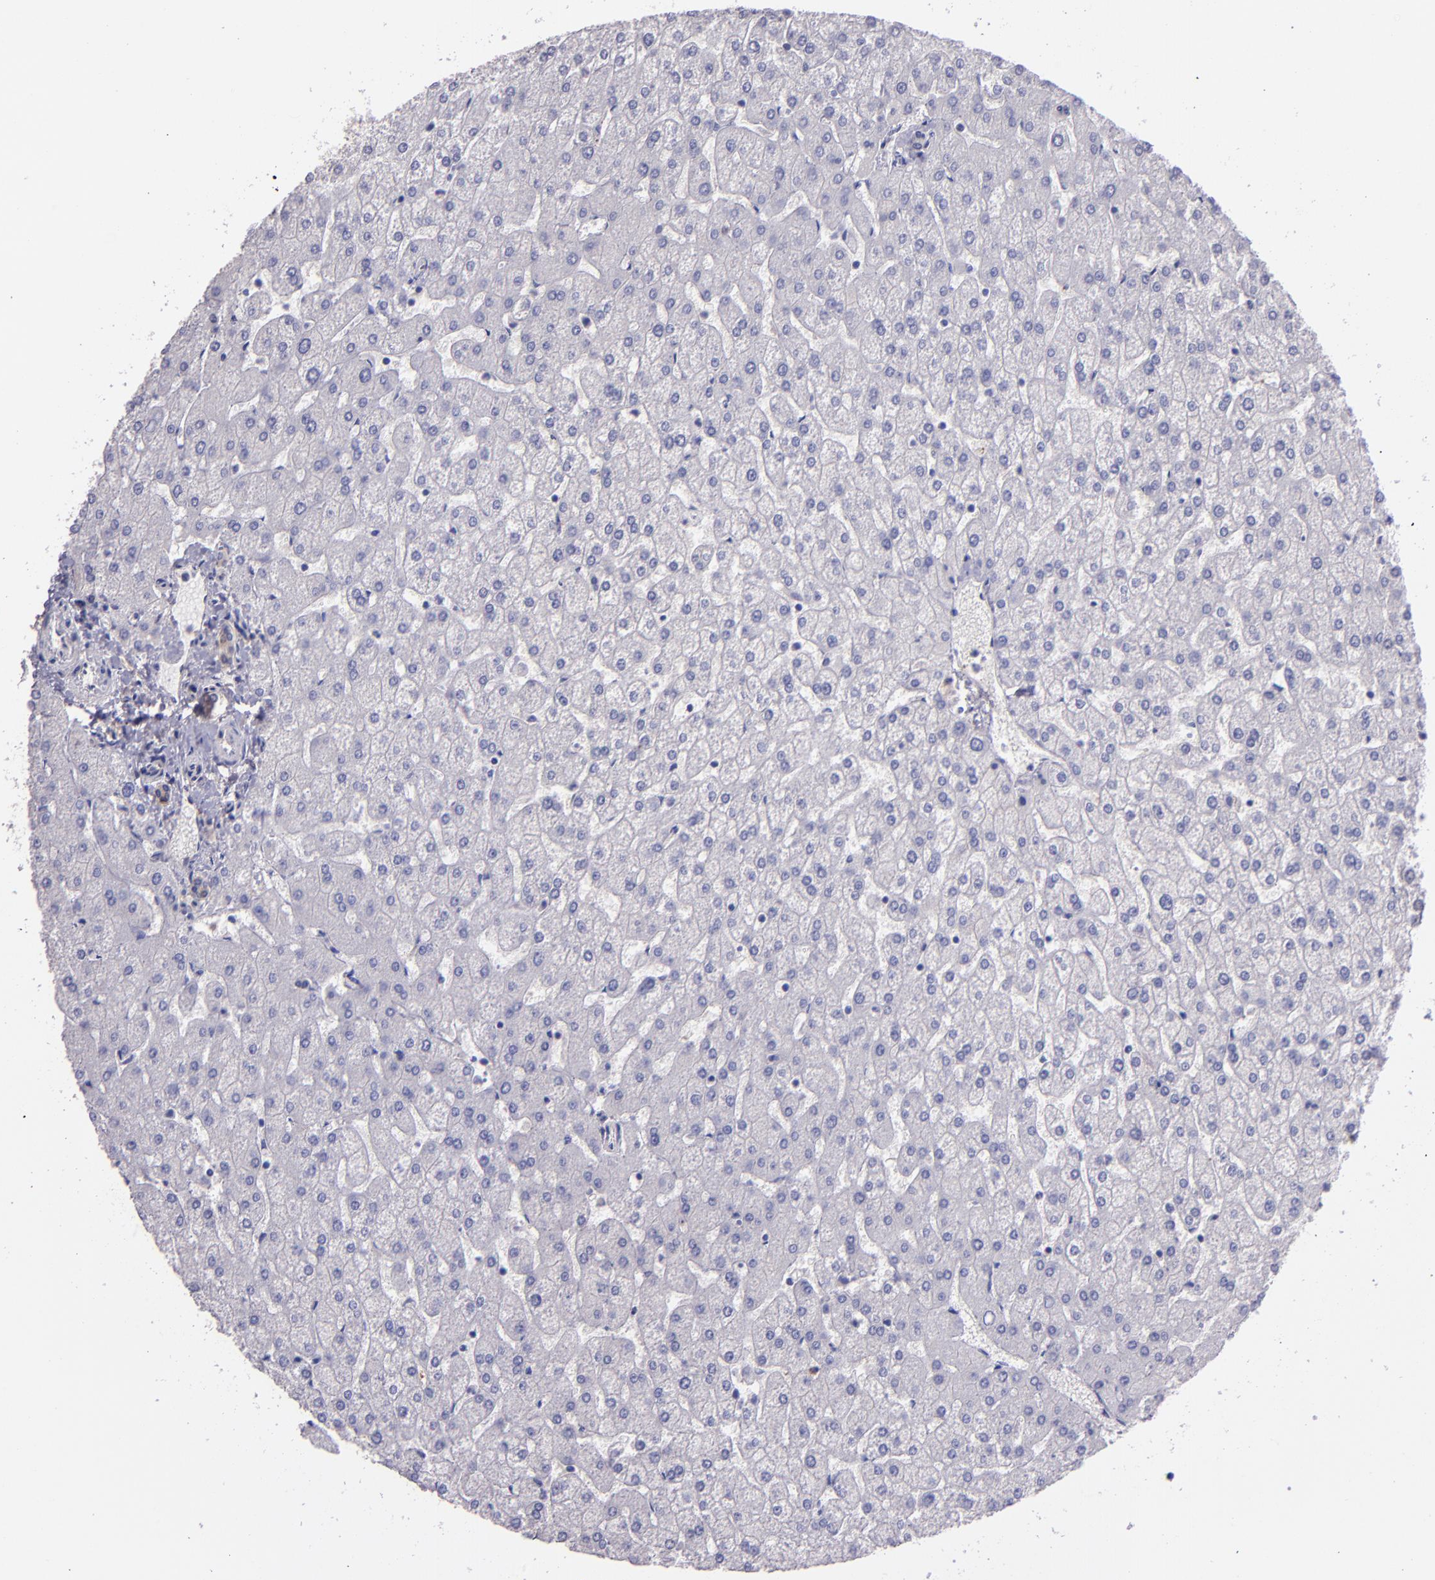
{"staining": {"intensity": "moderate", "quantity": ">75%", "location": "cytoplasmic/membranous"}, "tissue": "liver", "cell_type": "Cholangiocytes", "image_type": "normal", "snomed": [{"axis": "morphology", "description": "Normal tissue, NOS"}, {"axis": "topography", "description": "Liver"}], "caption": "Immunohistochemical staining of unremarkable liver demonstrates >75% levels of moderate cytoplasmic/membranous protein positivity in approximately >75% of cholangiocytes. Ihc stains the protein in brown and the nuclei are stained blue.", "gene": "PAPPA", "patient": {"sex": "female", "age": 32}}